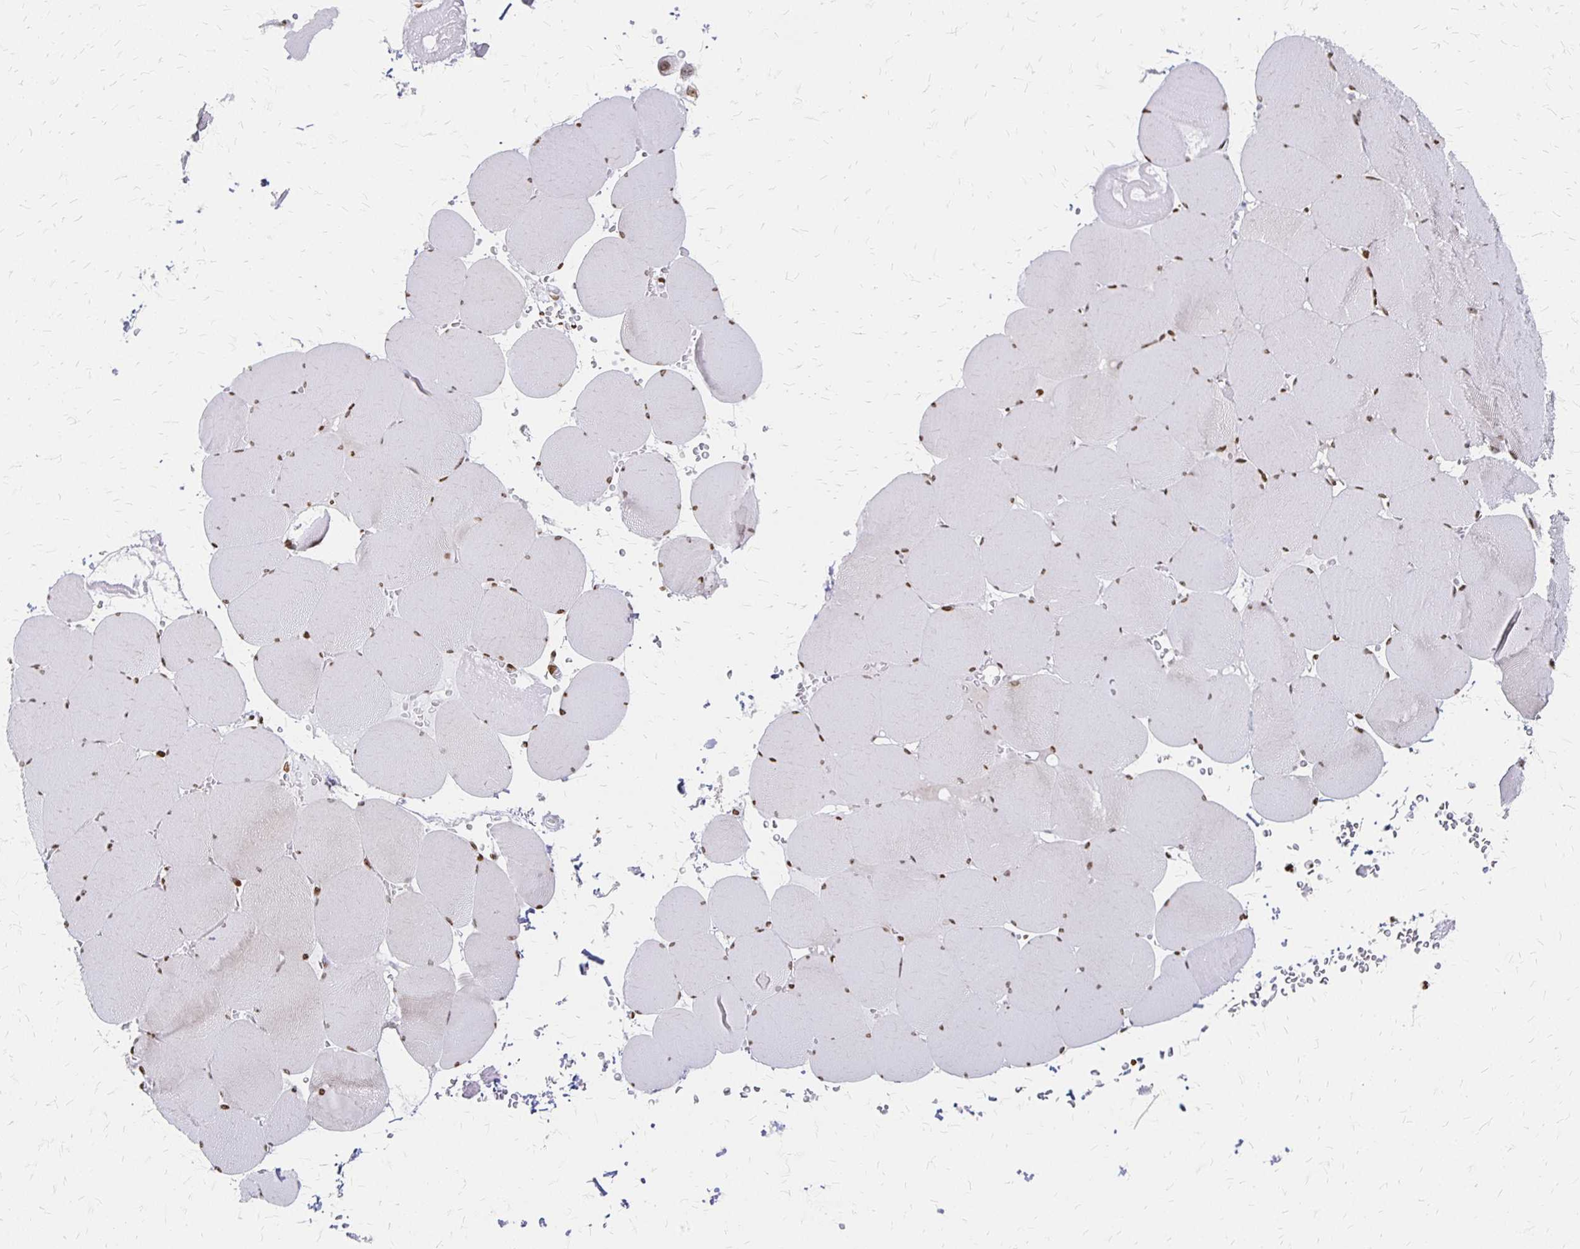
{"staining": {"intensity": "moderate", "quantity": ">75%", "location": "nuclear"}, "tissue": "skeletal muscle", "cell_type": "Myocytes", "image_type": "normal", "snomed": [{"axis": "morphology", "description": "Normal tissue, NOS"}, {"axis": "topography", "description": "Skeletal muscle"}, {"axis": "topography", "description": "Head-Neck"}], "caption": "DAB immunohistochemical staining of normal human skeletal muscle shows moderate nuclear protein staining in about >75% of myocytes.", "gene": "ZNF280C", "patient": {"sex": "male", "age": 66}}